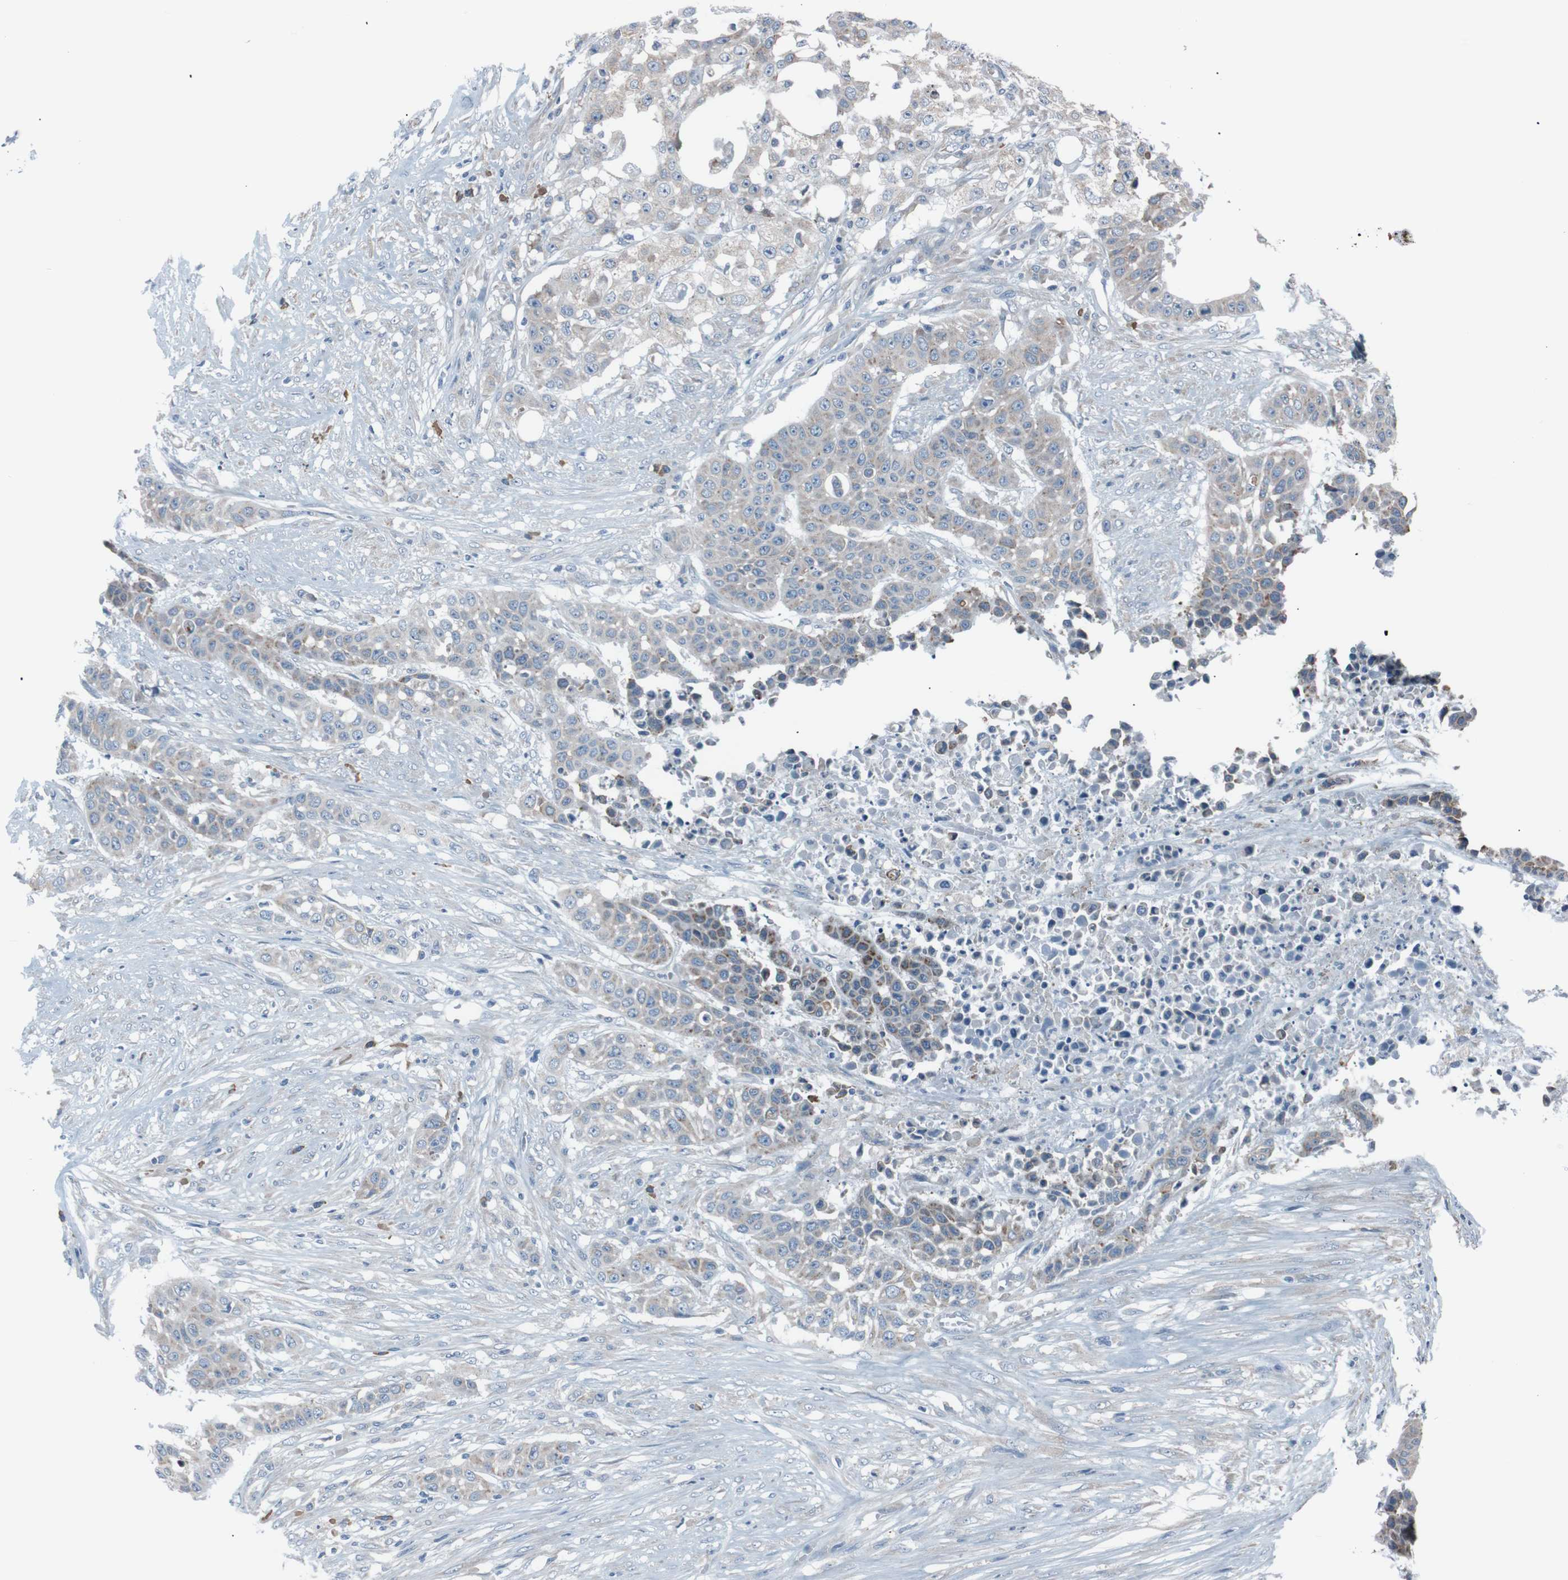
{"staining": {"intensity": "weak", "quantity": ">75%", "location": "cytoplasmic/membranous"}, "tissue": "urothelial cancer", "cell_type": "Tumor cells", "image_type": "cancer", "snomed": [{"axis": "morphology", "description": "Urothelial carcinoma, High grade"}, {"axis": "topography", "description": "Urinary bladder"}], "caption": "Immunohistochemical staining of high-grade urothelial carcinoma displays weak cytoplasmic/membranous protein expression in approximately >75% of tumor cells.", "gene": "SIGMAR1", "patient": {"sex": "male", "age": 74}}